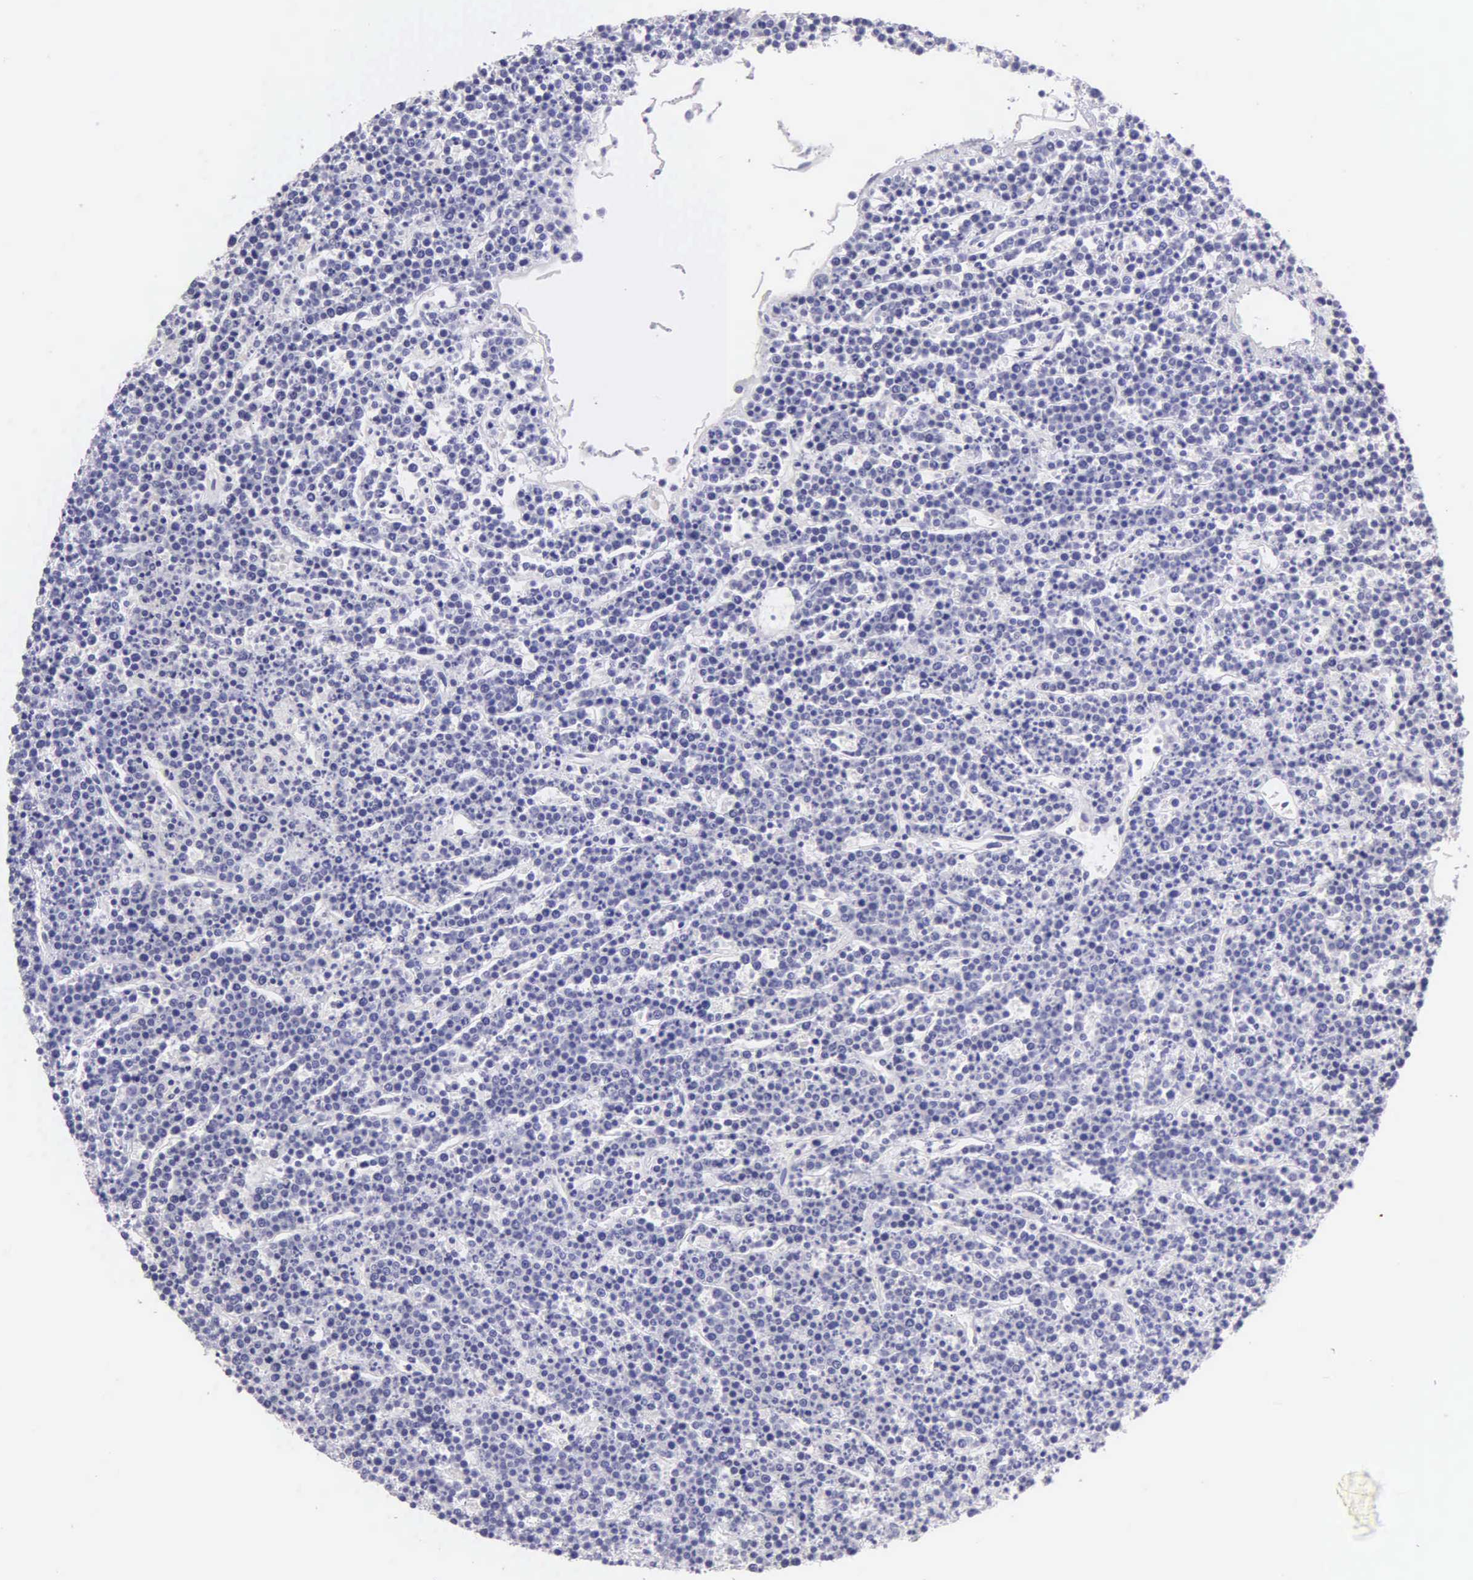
{"staining": {"intensity": "negative", "quantity": "none", "location": "none"}, "tissue": "lymphoma", "cell_type": "Tumor cells", "image_type": "cancer", "snomed": [{"axis": "morphology", "description": "Malignant lymphoma, non-Hodgkin's type, High grade"}, {"axis": "topography", "description": "Ovary"}], "caption": "Tumor cells show no significant positivity in malignant lymphoma, non-Hodgkin's type (high-grade).", "gene": "KRT17", "patient": {"sex": "female", "age": 56}}